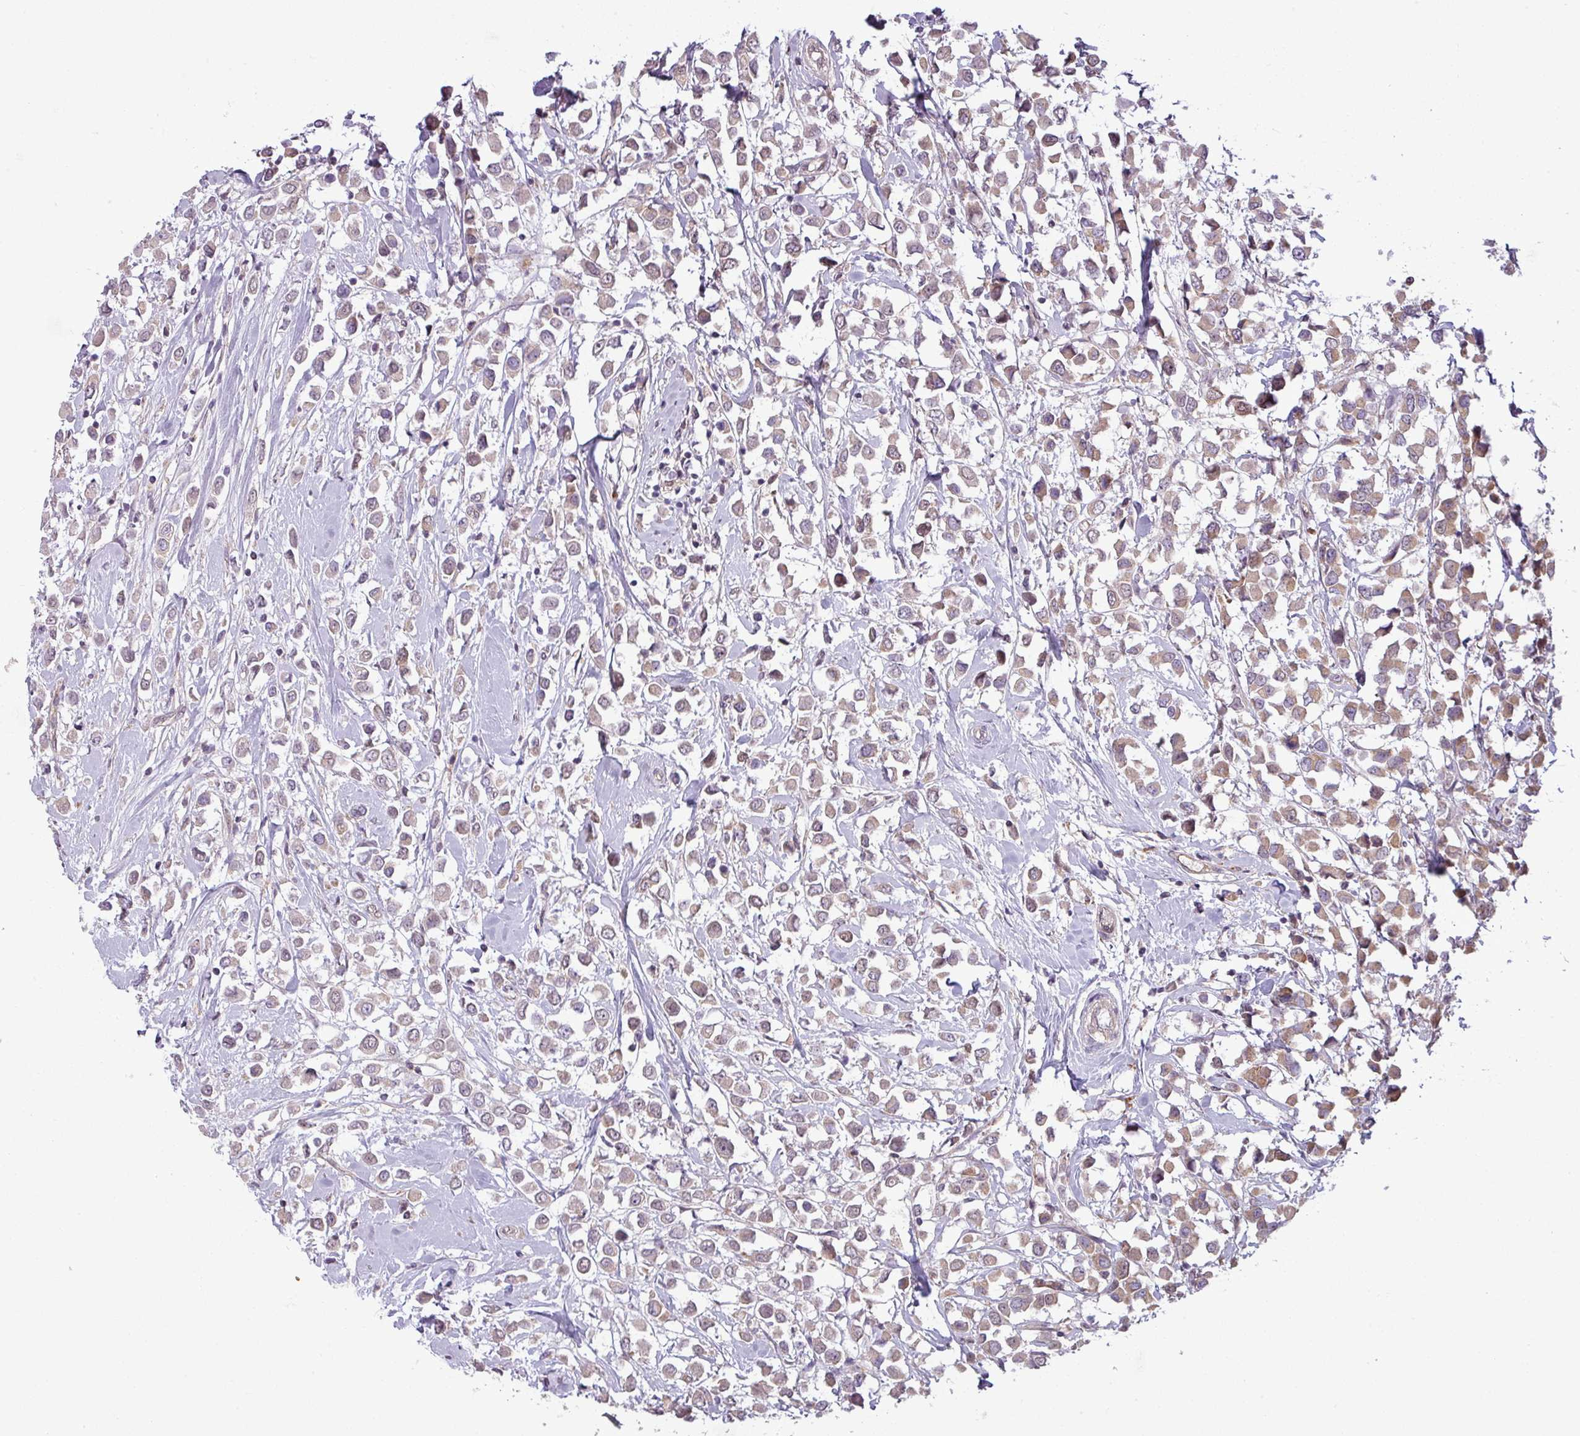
{"staining": {"intensity": "weak", "quantity": ">75%", "location": "cytoplasmic/membranous,nuclear"}, "tissue": "breast cancer", "cell_type": "Tumor cells", "image_type": "cancer", "snomed": [{"axis": "morphology", "description": "Duct carcinoma"}, {"axis": "topography", "description": "Breast"}], "caption": "Immunohistochemical staining of human intraductal carcinoma (breast) reveals low levels of weak cytoplasmic/membranous and nuclear expression in approximately >75% of tumor cells.", "gene": "CCDC144A", "patient": {"sex": "female", "age": 87}}